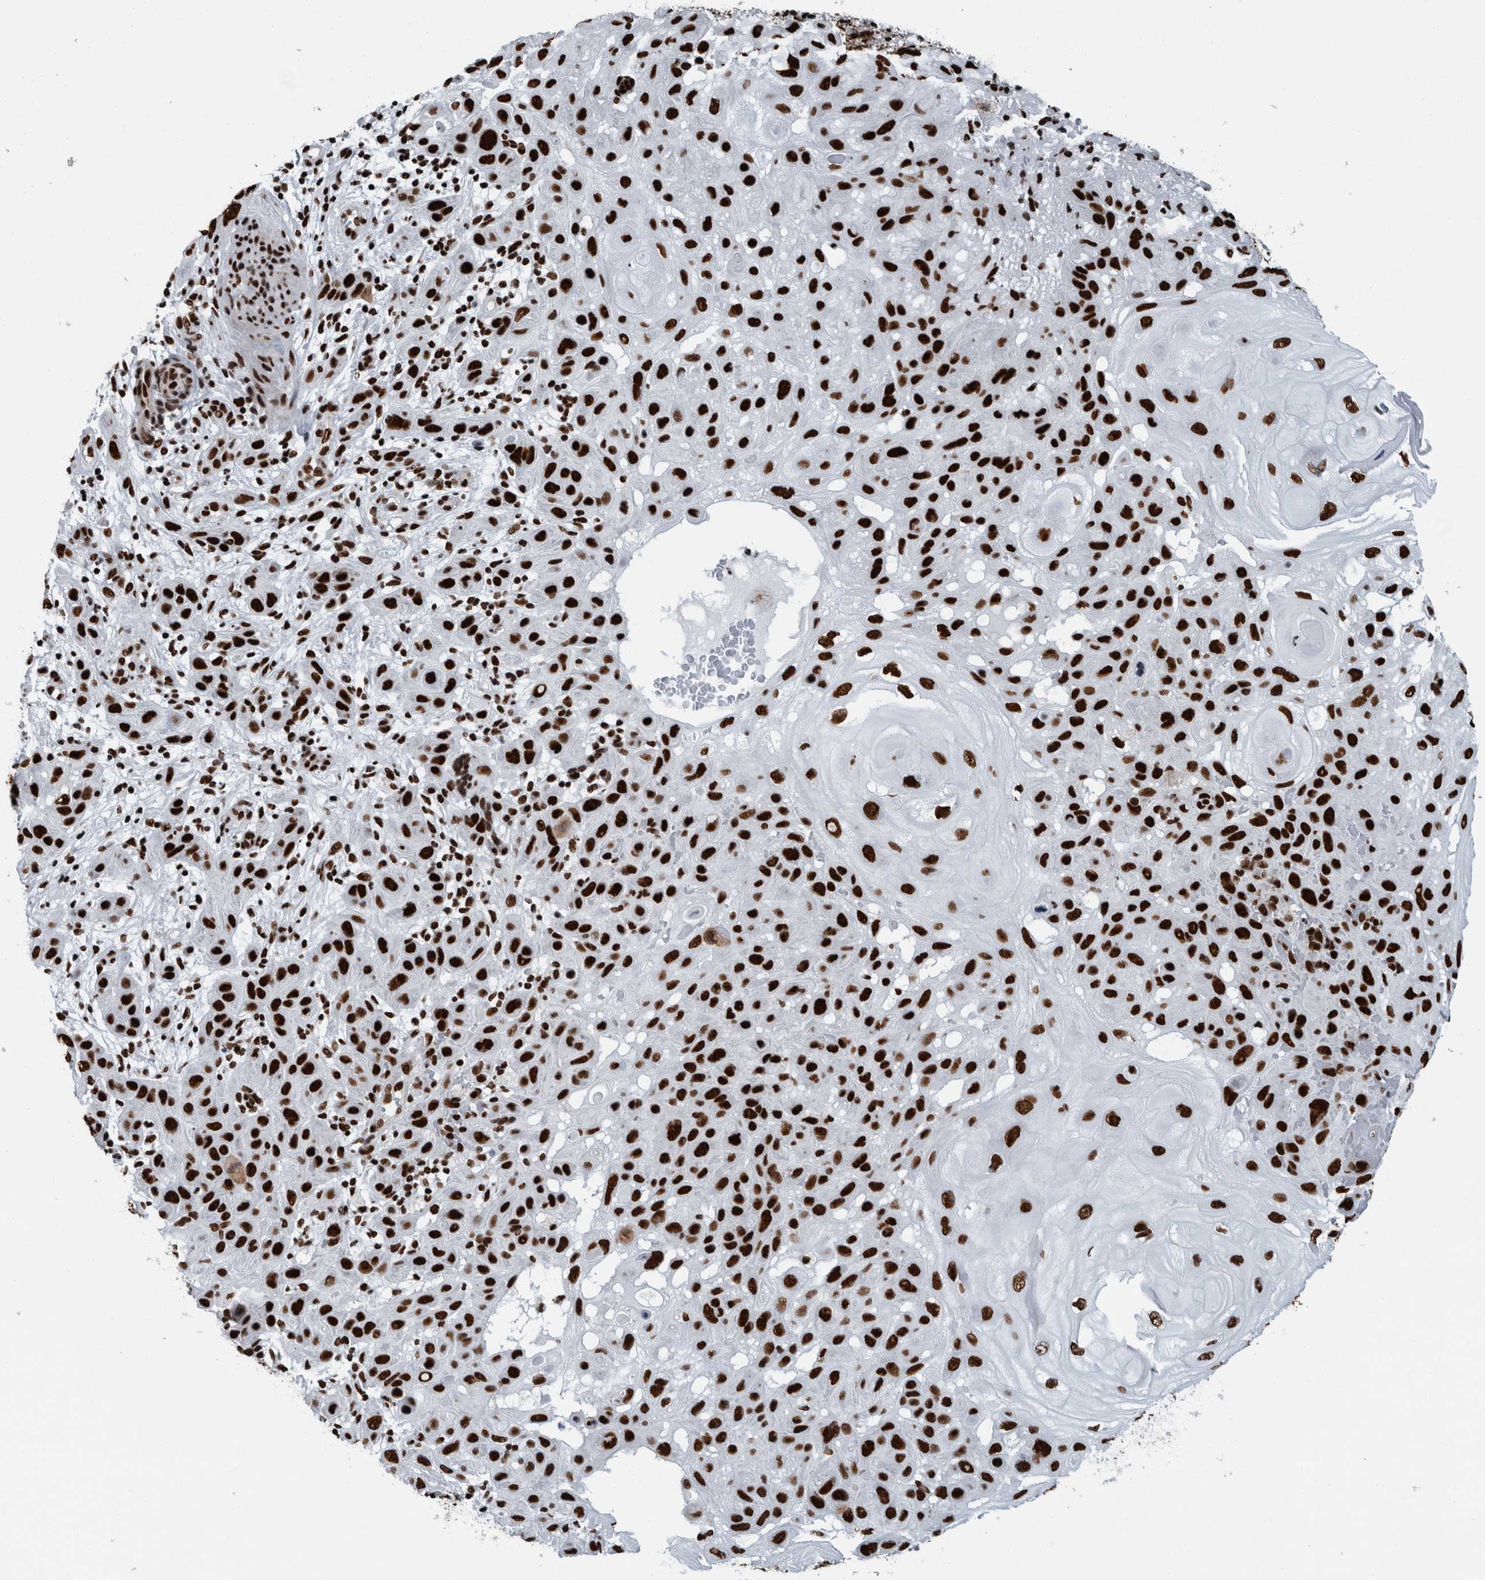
{"staining": {"intensity": "strong", "quantity": ">75%", "location": "nuclear"}, "tissue": "skin cancer", "cell_type": "Tumor cells", "image_type": "cancer", "snomed": [{"axis": "morphology", "description": "Normal tissue, NOS"}, {"axis": "morphology", "description": "Squamous cell carcinoma, NOS"}, {"axis": "topography", "description": "Skin"}], "caption": "Skin cancer tissue exhibits strong nuclear staining in approximately >75% of tumor cells, visualized by immunohistochemistry.", "gene": "DNMT3A", "patient": {"sex": "female", "age": 96}}